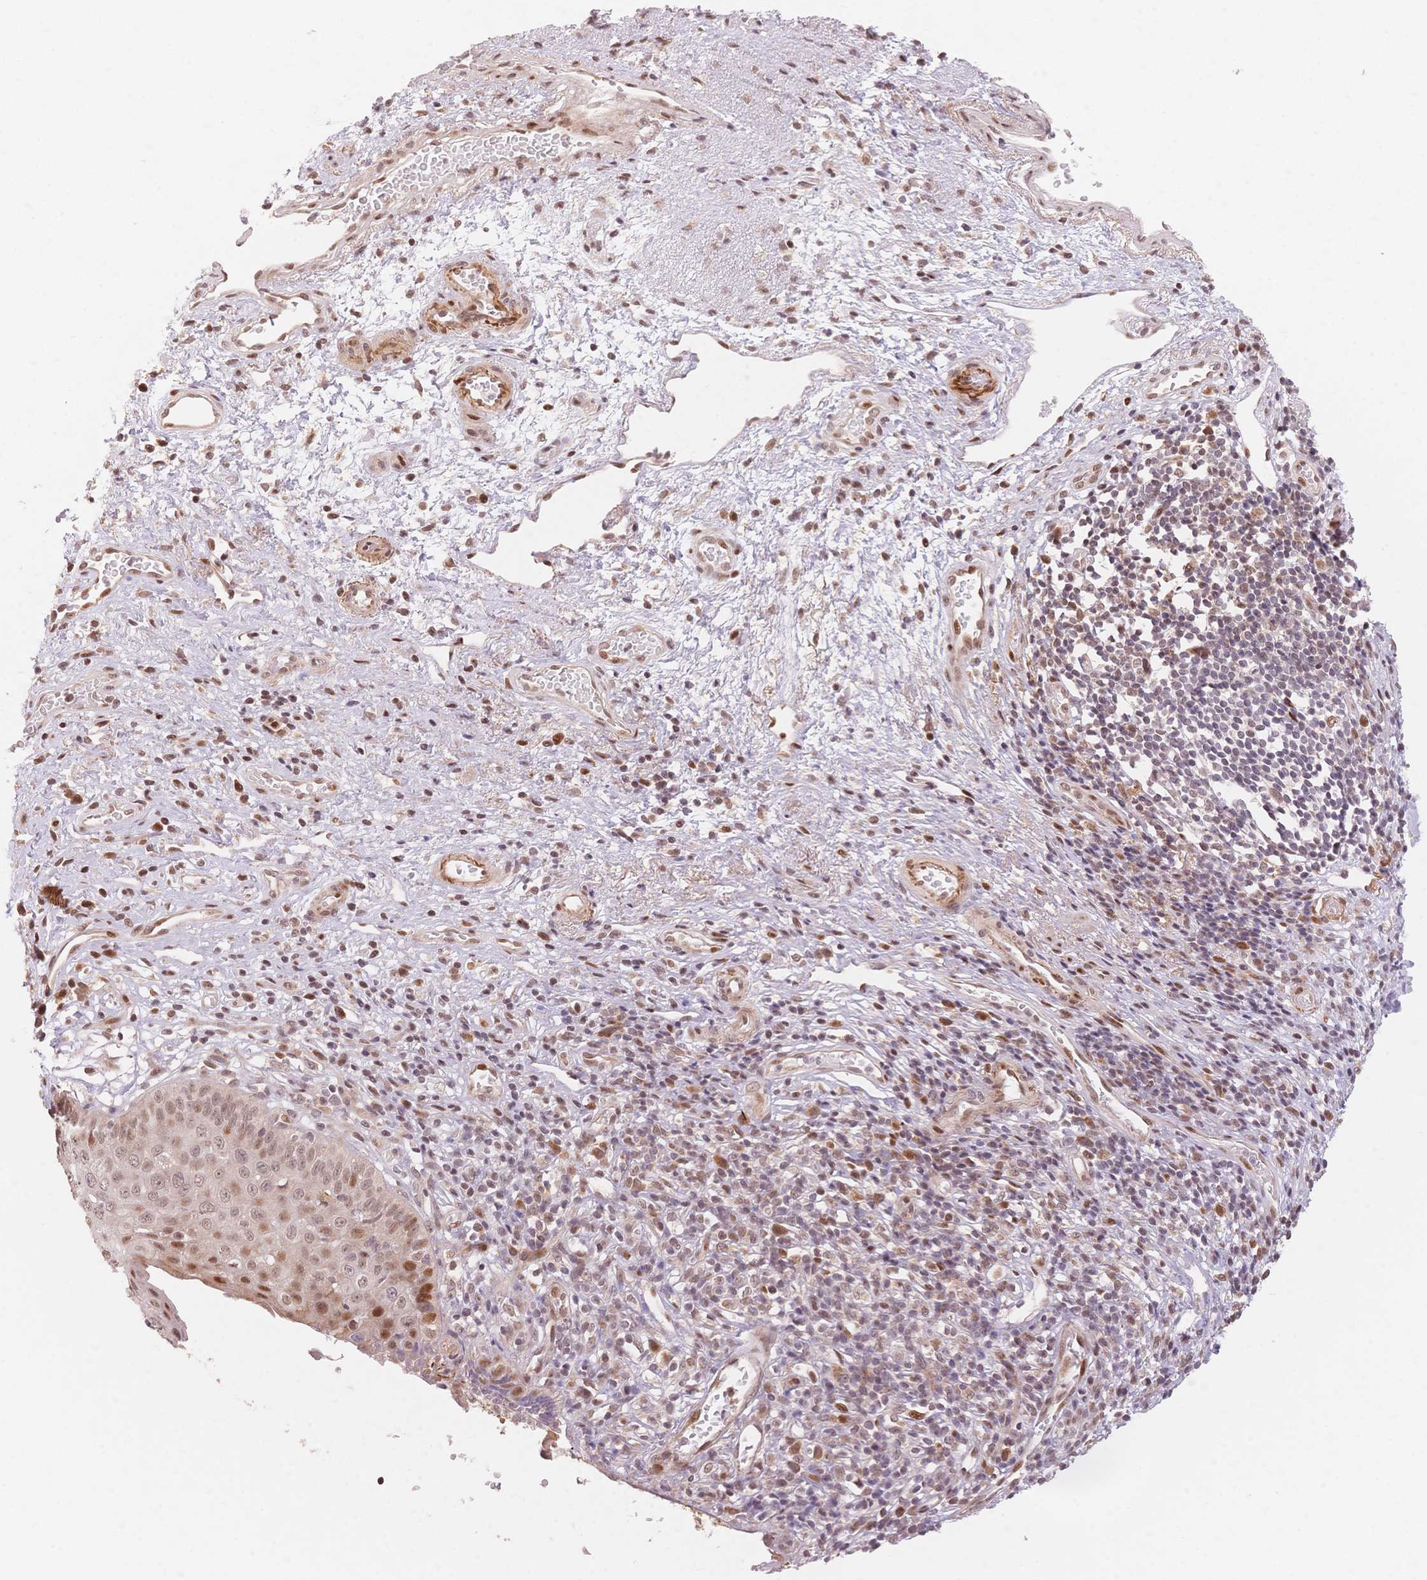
{"staining": {"intensity": "moderate", "quantity": "<25%", "location": "nuclear"}, "tissue": "esophagus", "cell_type": "Squamous epithelial cells", "image_type": "normal", "snomed": [{"axis": "morphology", "description": "Normal tissue, NOS"}, {"axis": "topography", "description": "Esophagus"}], "caption": "This micrograph reveals immunohistochemistry staining of normal esophagus, with low moderate nuclear expression in about <25% of squamous epithelial cells.", "gene": "STK39", "patient": {"sex": "male", "age": 71}}